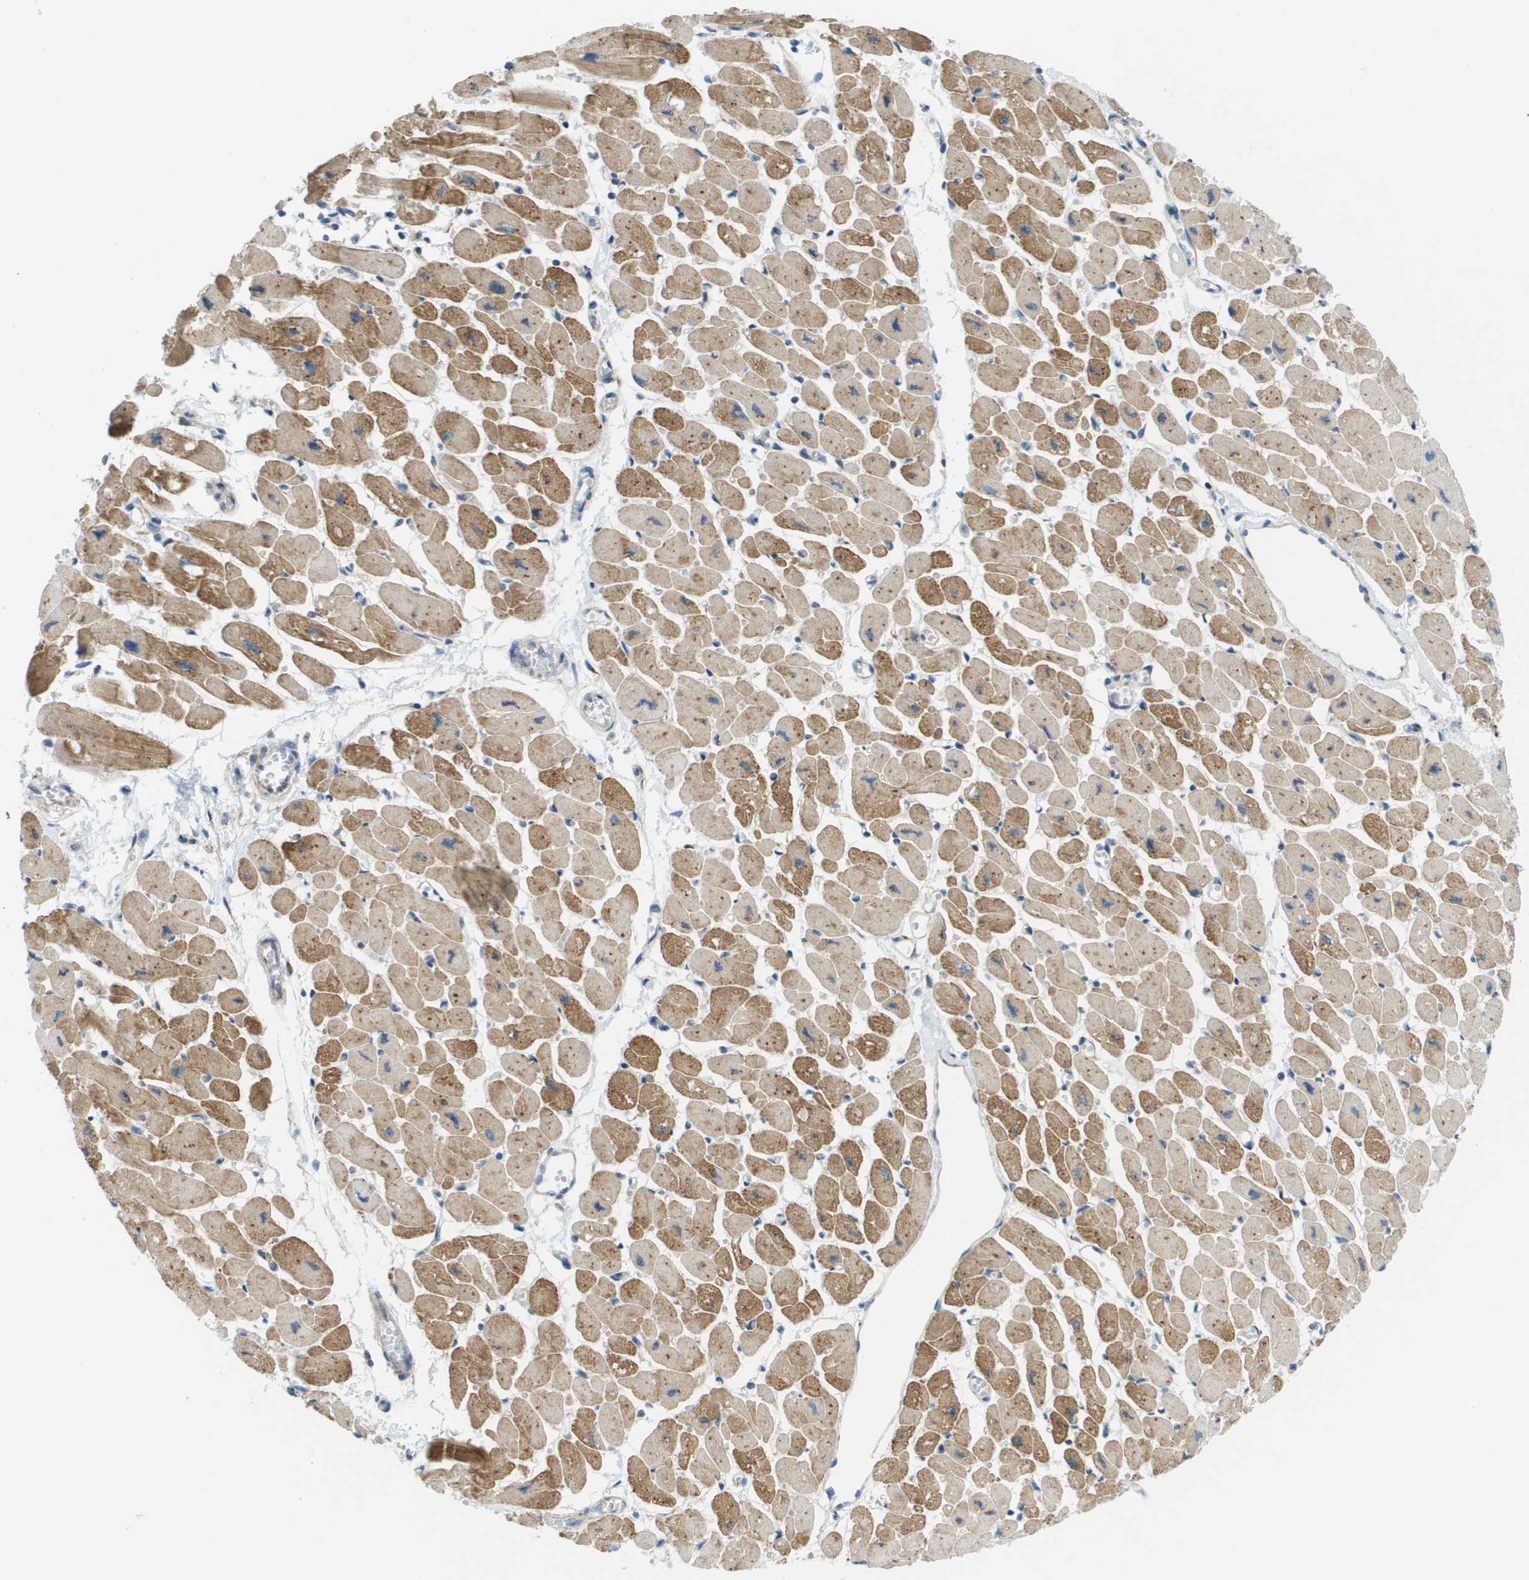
{"staining": {"intensity": "moderate", "quantity": ">75%", "location": "cytoplasmic/membranous"}, "tissue": "heart muscle", "cell_type": "Cardiomyocytes", "image_type": "normal", "snomed": [{"axis": "morphology", "description": "Normal tissue, NOS"}, {"axis": "topography", "description": "Heart"}], "caption": "Brown immunohistochemical staining in normal heart muscle exhibits moderate cytoplasmic/membranous positivity in approximately >75% of cardiomyocytes. (Brightfield microscopy of DAB IHC at high magnification).", "gene": "ACBD3", "patient": {"sex": "female", "age": 54}}